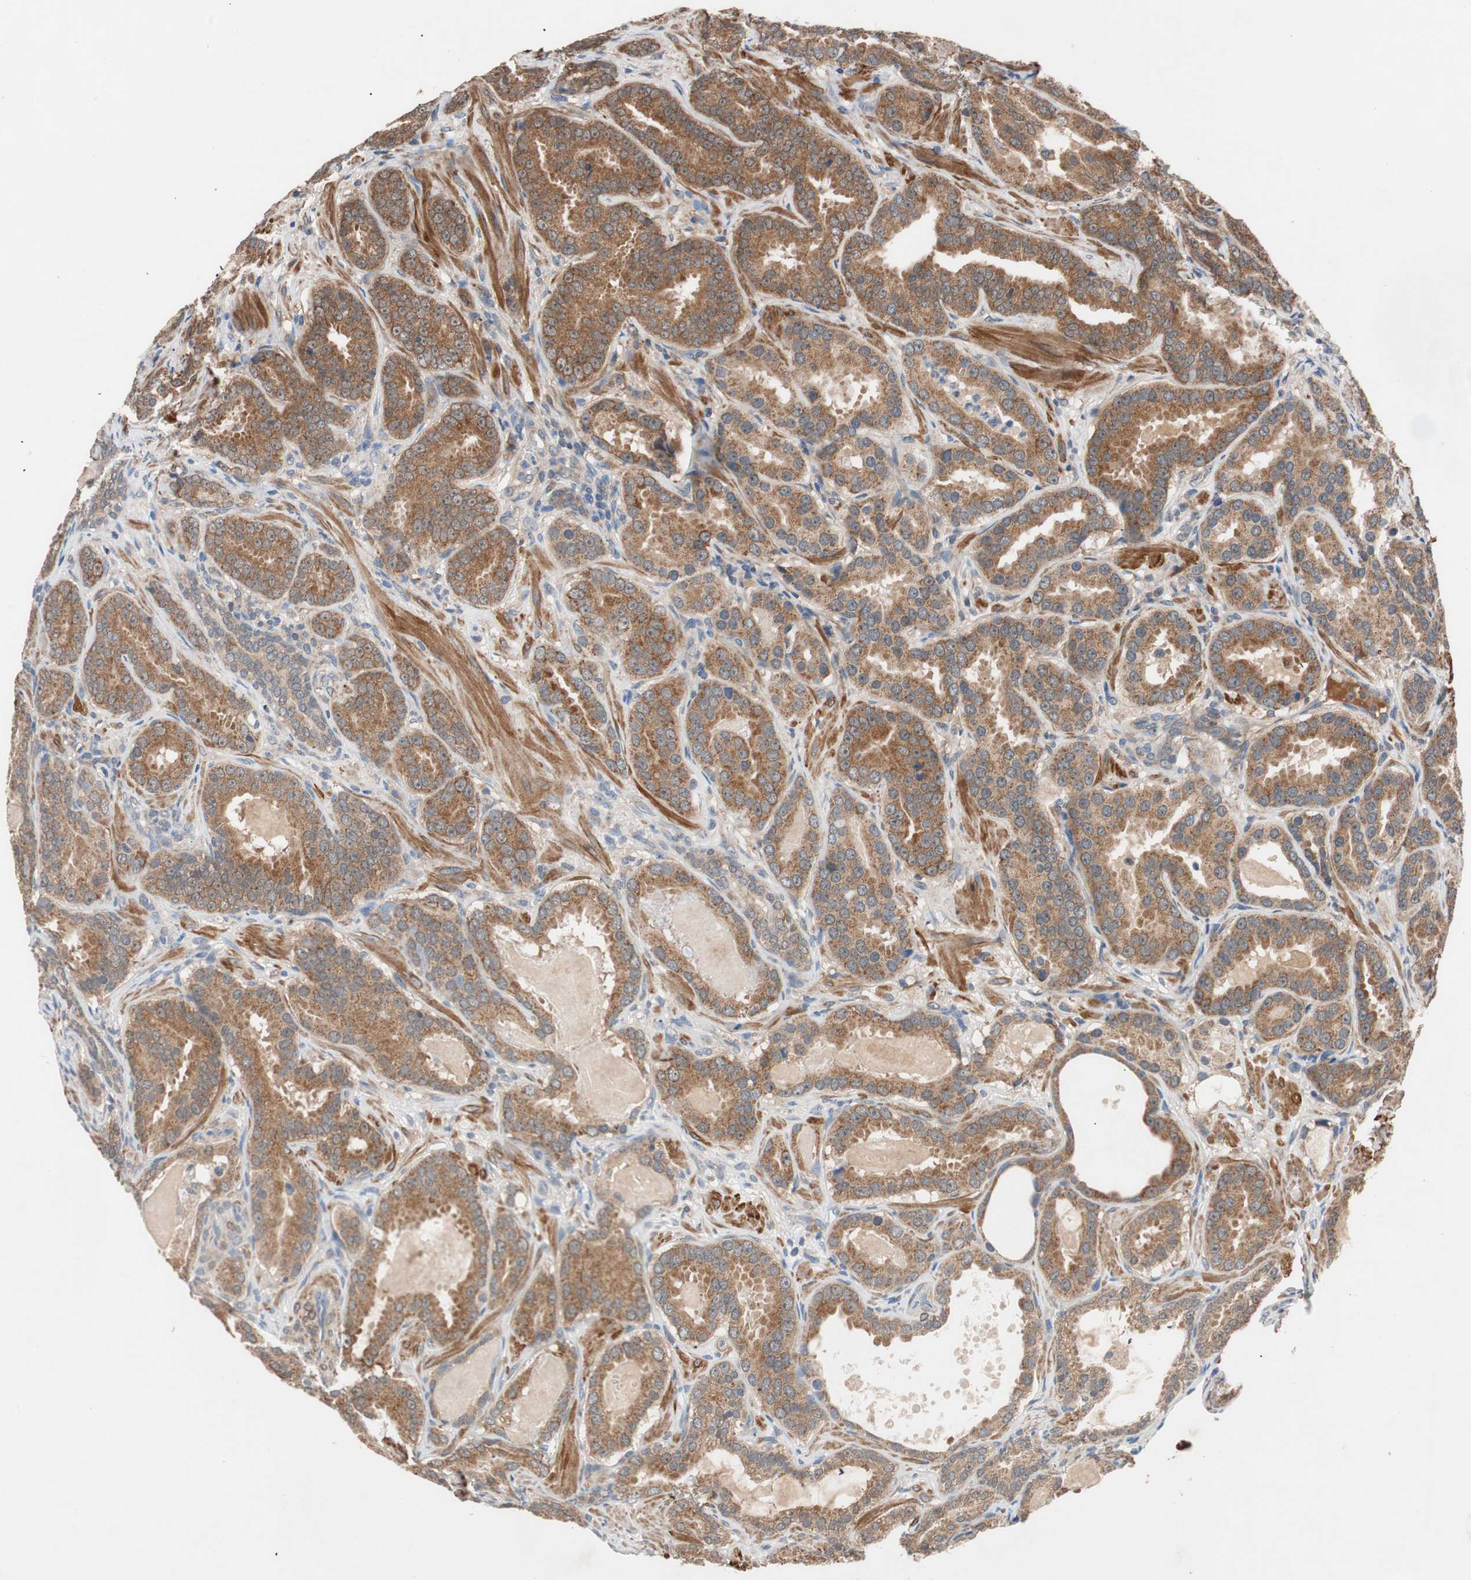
{"staining": {"intensity": "strong", "quantity": ">75%", "location": "cytoplasmic/membranous"}, "tissue": "prostate cancer", "cell_type": "Tumor cells", "image_type": "cancer", "snomed": [{"axis": "morphology", "description": "Adenocarcinoma, Low grade"}, {"axis": "topography", "description": "Prostate"}], "caption": "Immunohistochemistry (IHC) image of prostate cancer stained for a protein (brown), which demonstrates high levels of strong cytoplasmic/membranous positivity in approximately >75% of tumor cells.", "gene": "HMBS", "patient": {"sex": "male", "age": 59}}